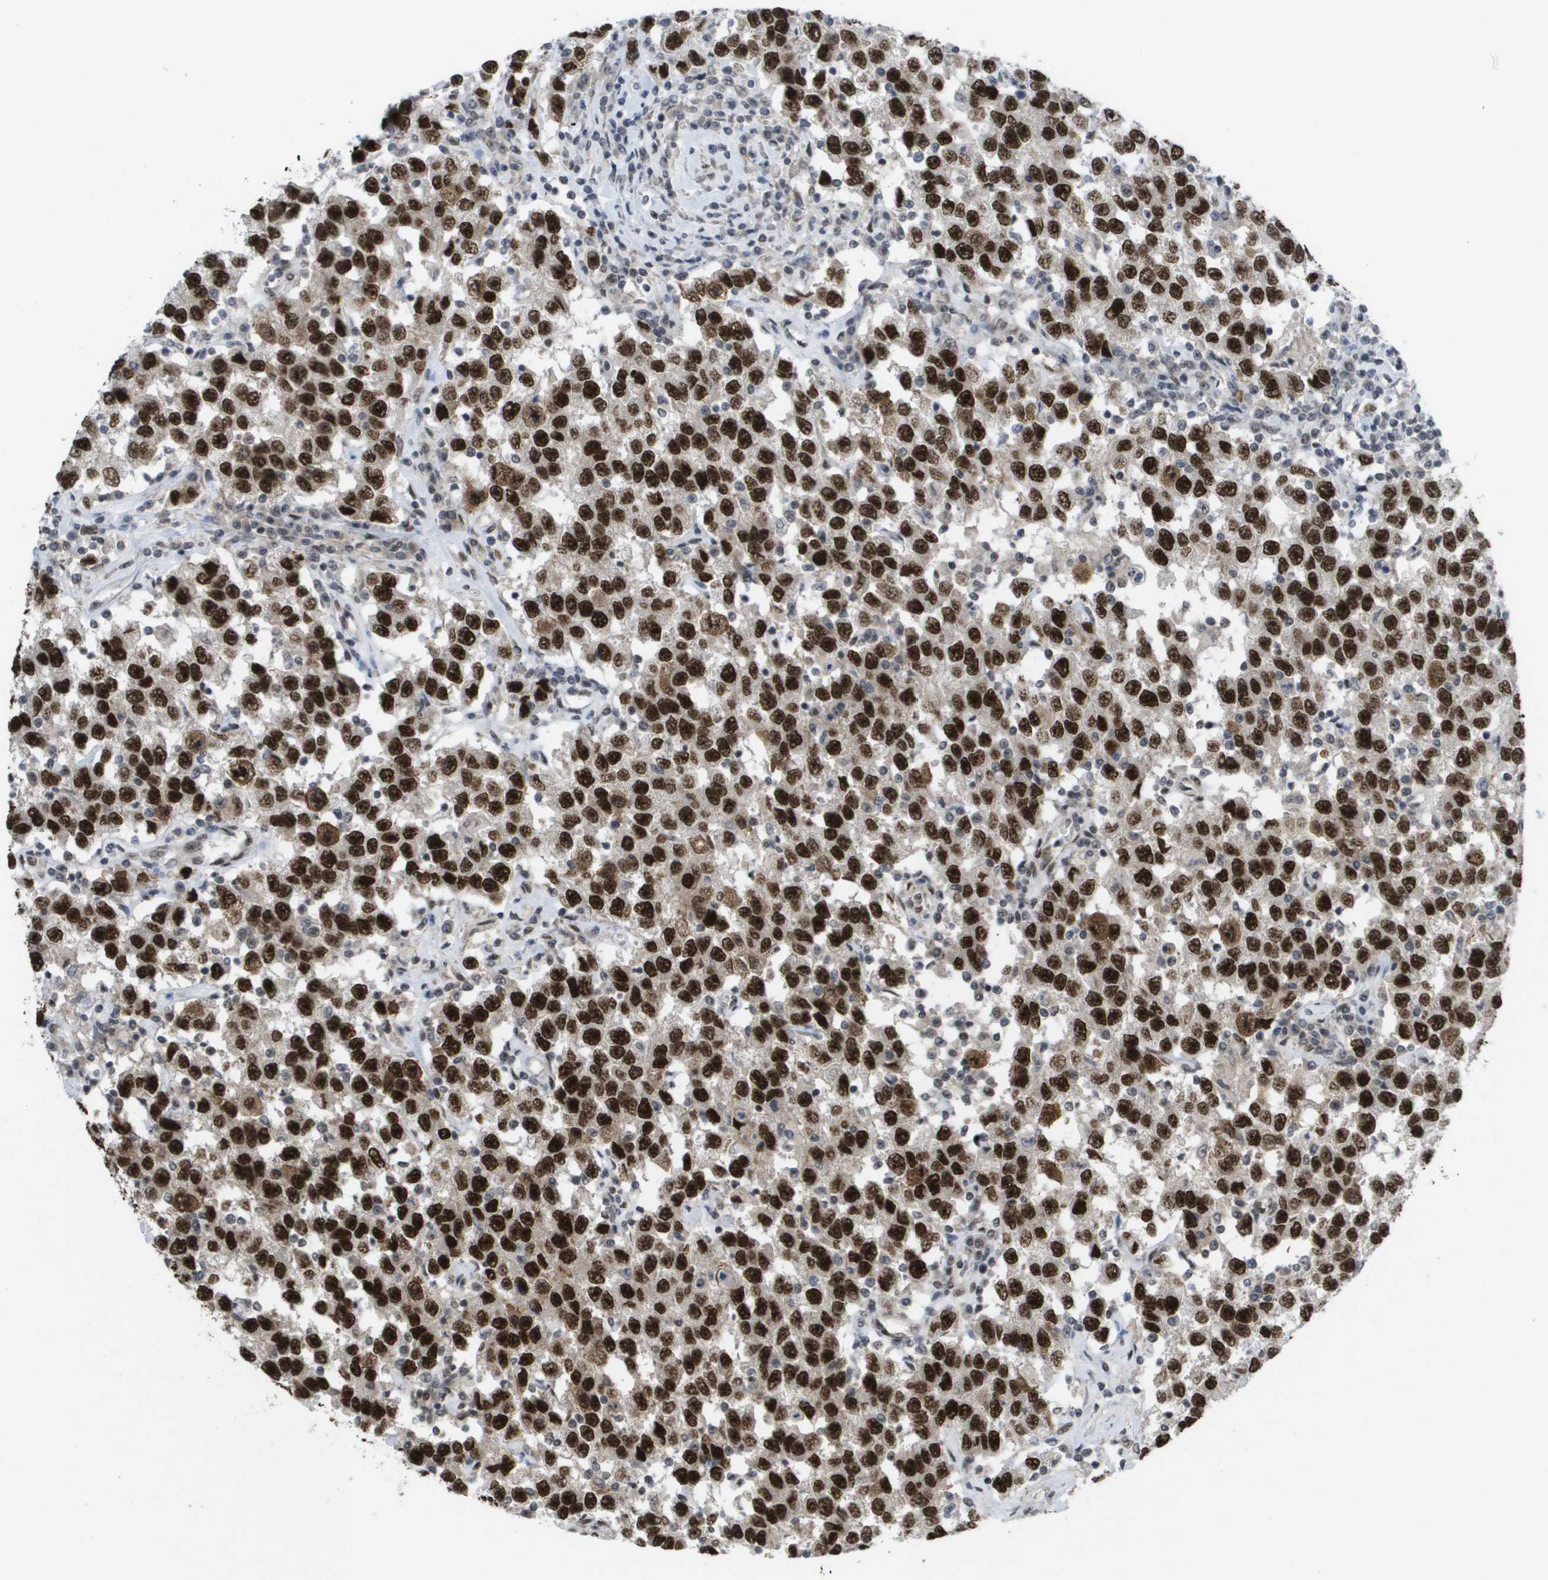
{"staining": {"intensity": "strong", "quantity": ">75%", "location": "nuclear"}, "tissue": "testis cancer", "cell_type": "Tumor cells", "image_type": "cancer", "snomed": [{"axis": "morphology", "description": "Seminoma, NOS"}, {"axis": "topography", "description": "Testis"}], "caption": "Brown immunohistochemical staining in testis cancer reveals strong nuclear expression in approximately >75% of tumor cells.", "gene": "CDT1", "patient": {"sex": "male", "age": 41}}